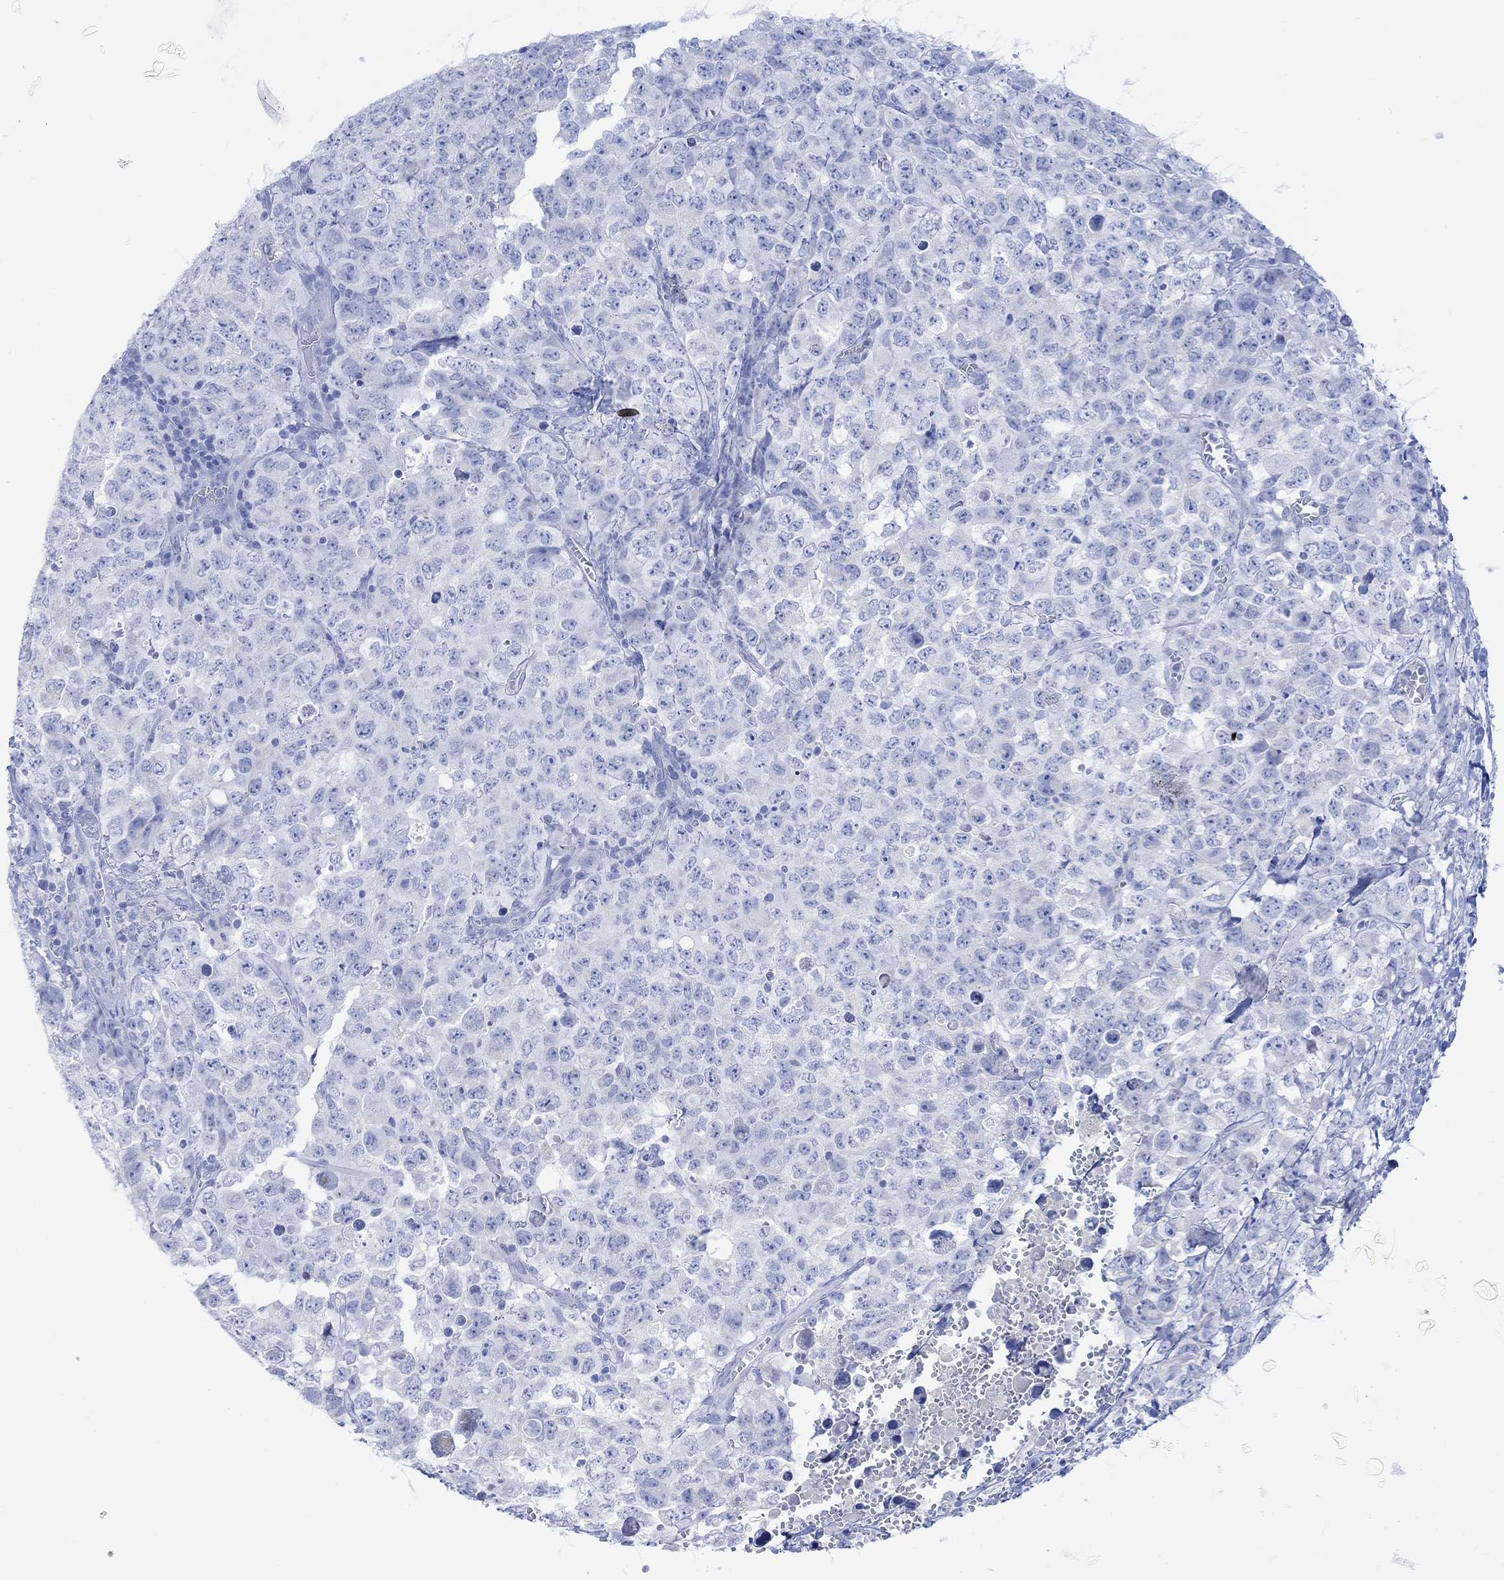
{"staining": {"intensity": "negative", "quantity": "none", "location": "none"}, "tissue": "testis cancer", "cell_type": "Tumor cells", "image_type": "cancer", "snomed": [{"axis": "morphology", "description": "Carcinoma, Embryonal, NOS"}, {"axis": "topography", "description": "Testis"}], "caption": "High magnification brightfield microscopy of testis cancer stained with DAB (brown) and counterstained with hematoxylin (blue): tumor cells show no significant staining. (DAB (3,3'-diaminobenzidine) immunohistochemistry with hematoxylin counter stain).", "gene": "CALCA", "patient": {"sex": "male", "age": 23}}